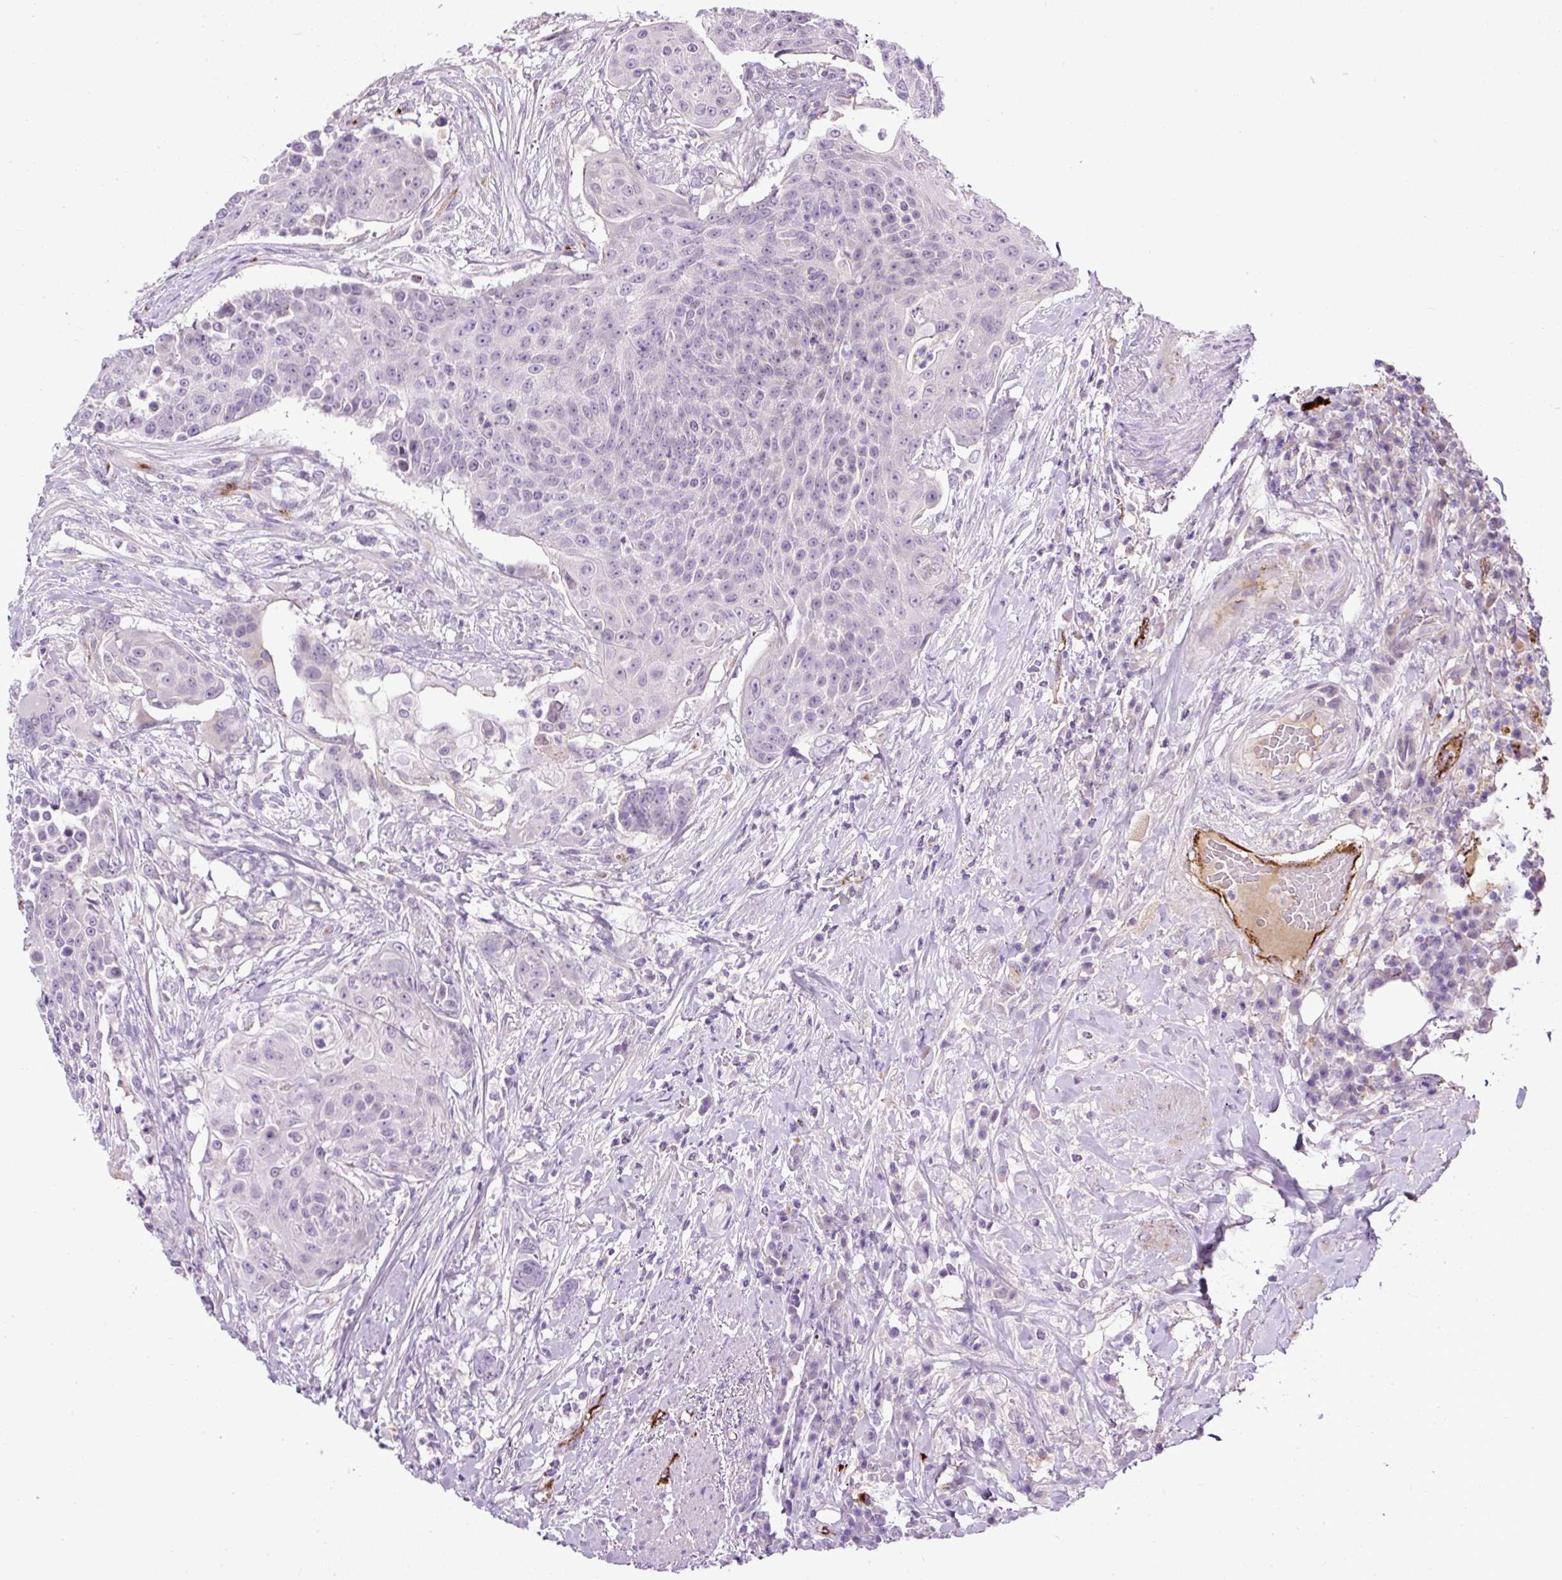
{"staining": {"intensity": "negative", "quantity": "none", "location": "none"}, "tissue": "urothelial cancer", "cell_type": "Tumor cells", "image_type": "cancer", "snomed": [{"axis": "morphology", "description": "Urothelial carcinoma, High grade"}, {"axis": "topography", "description": "Urinary bladder"}], "caption": "The image shows no staining of tumor cells in urothelial carcinoma (high-grade). (DAB (3,3'-diaminobenzidine) immunohistochemistry with hematoxylin counter stain).", "gene": "LEFTY2", "patient": {"sex": "female", "age": 63}}